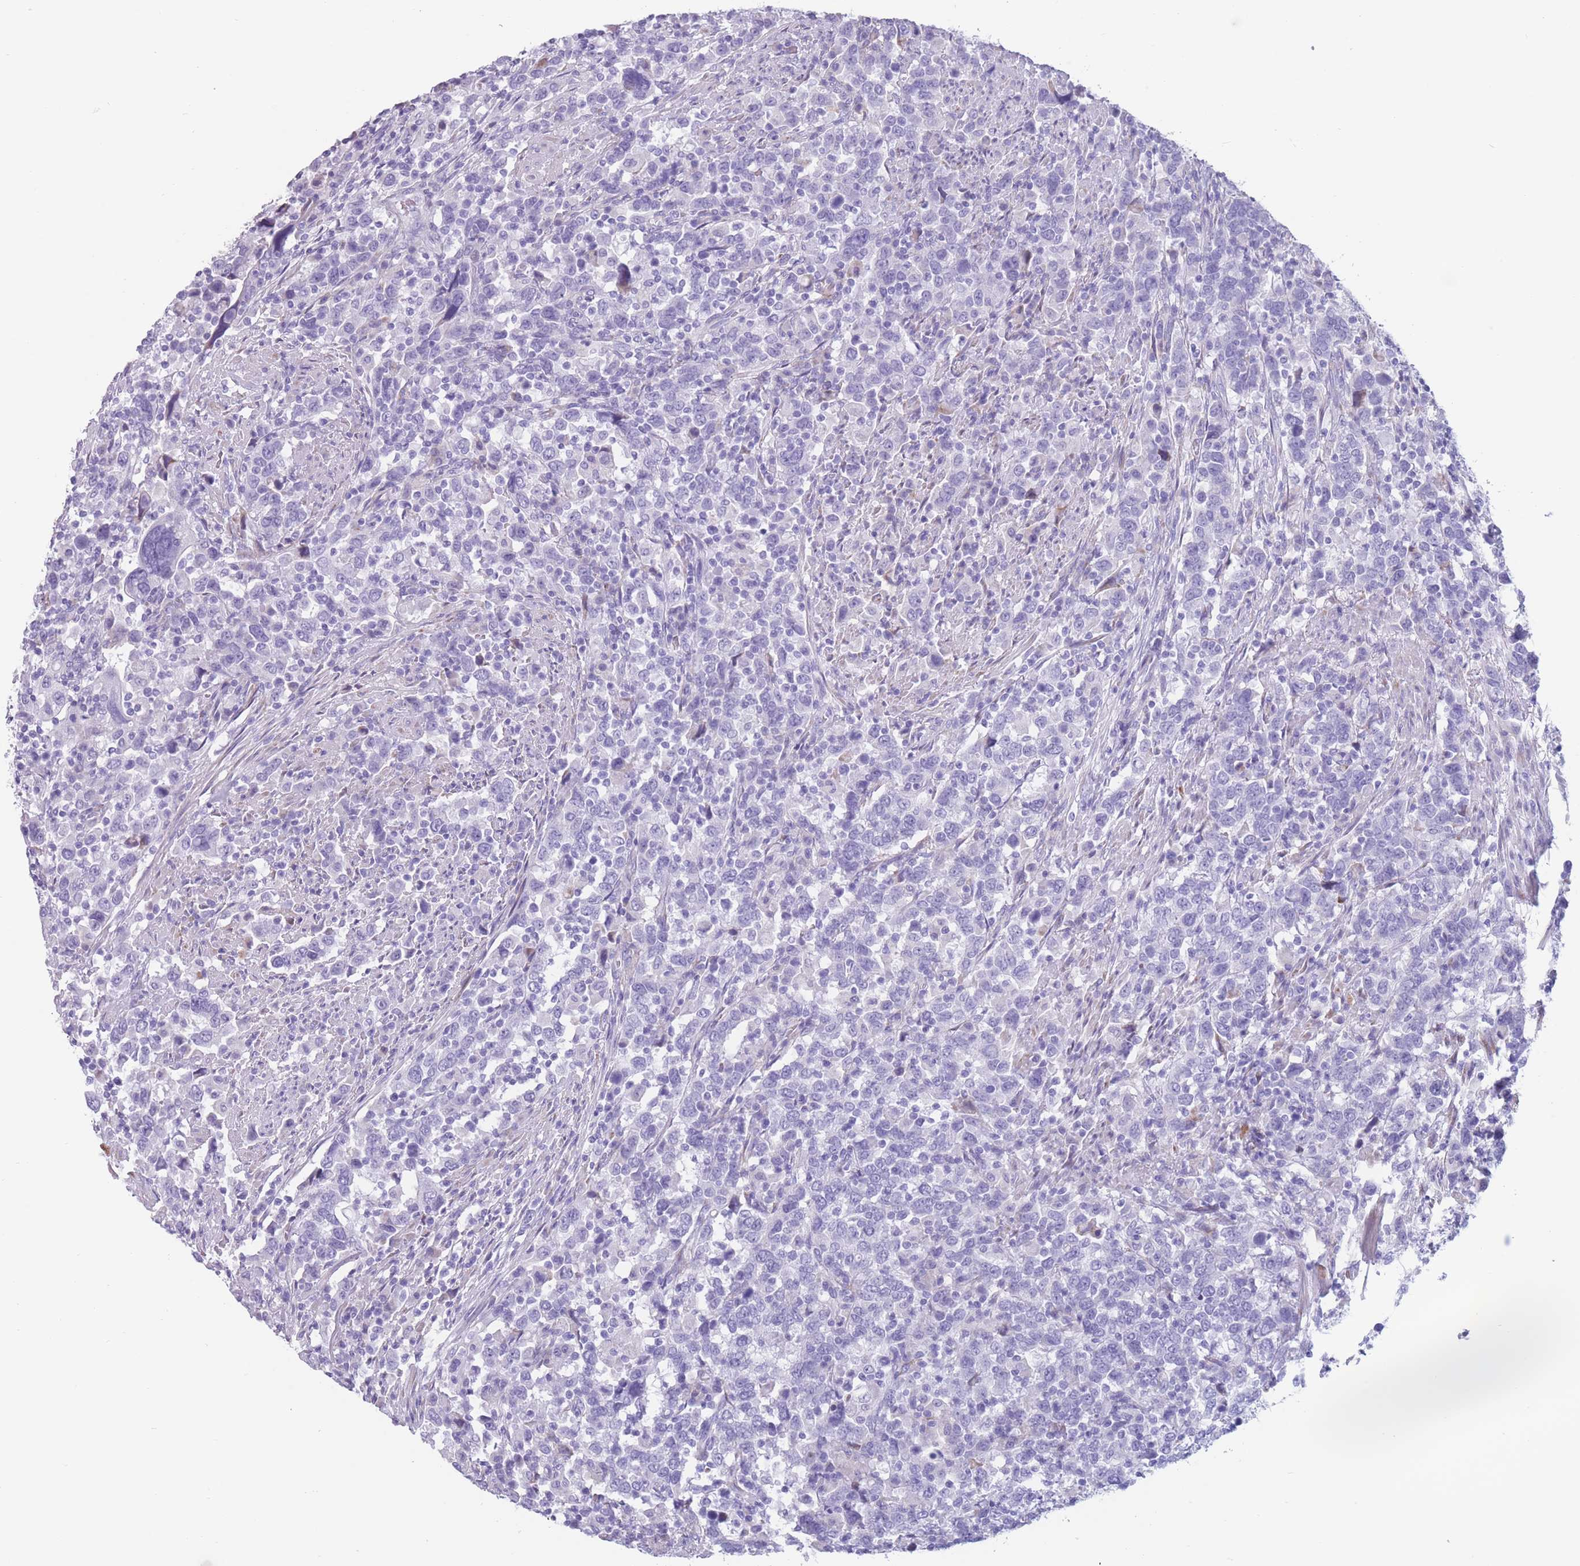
{"staining": {"intensity": "negative", "quantity": "none", "location": "none"}, "tissue": "urothelial cancer", "cell_type": "Tumor cells", "image_type": "cancer", "snomed": [{"axis": "morphology", "description": "Urothelial carcinoma, High grade"}, {"axis": "topography", "description": "Urinary bladder"}], "caption": "High power microscopy photomicrograph of an IHC image of urothelial cancer, revealing no significant staining in tumor cells.", "gene": "COL27A1", "patient": {"sex": "male", "age": 61}}